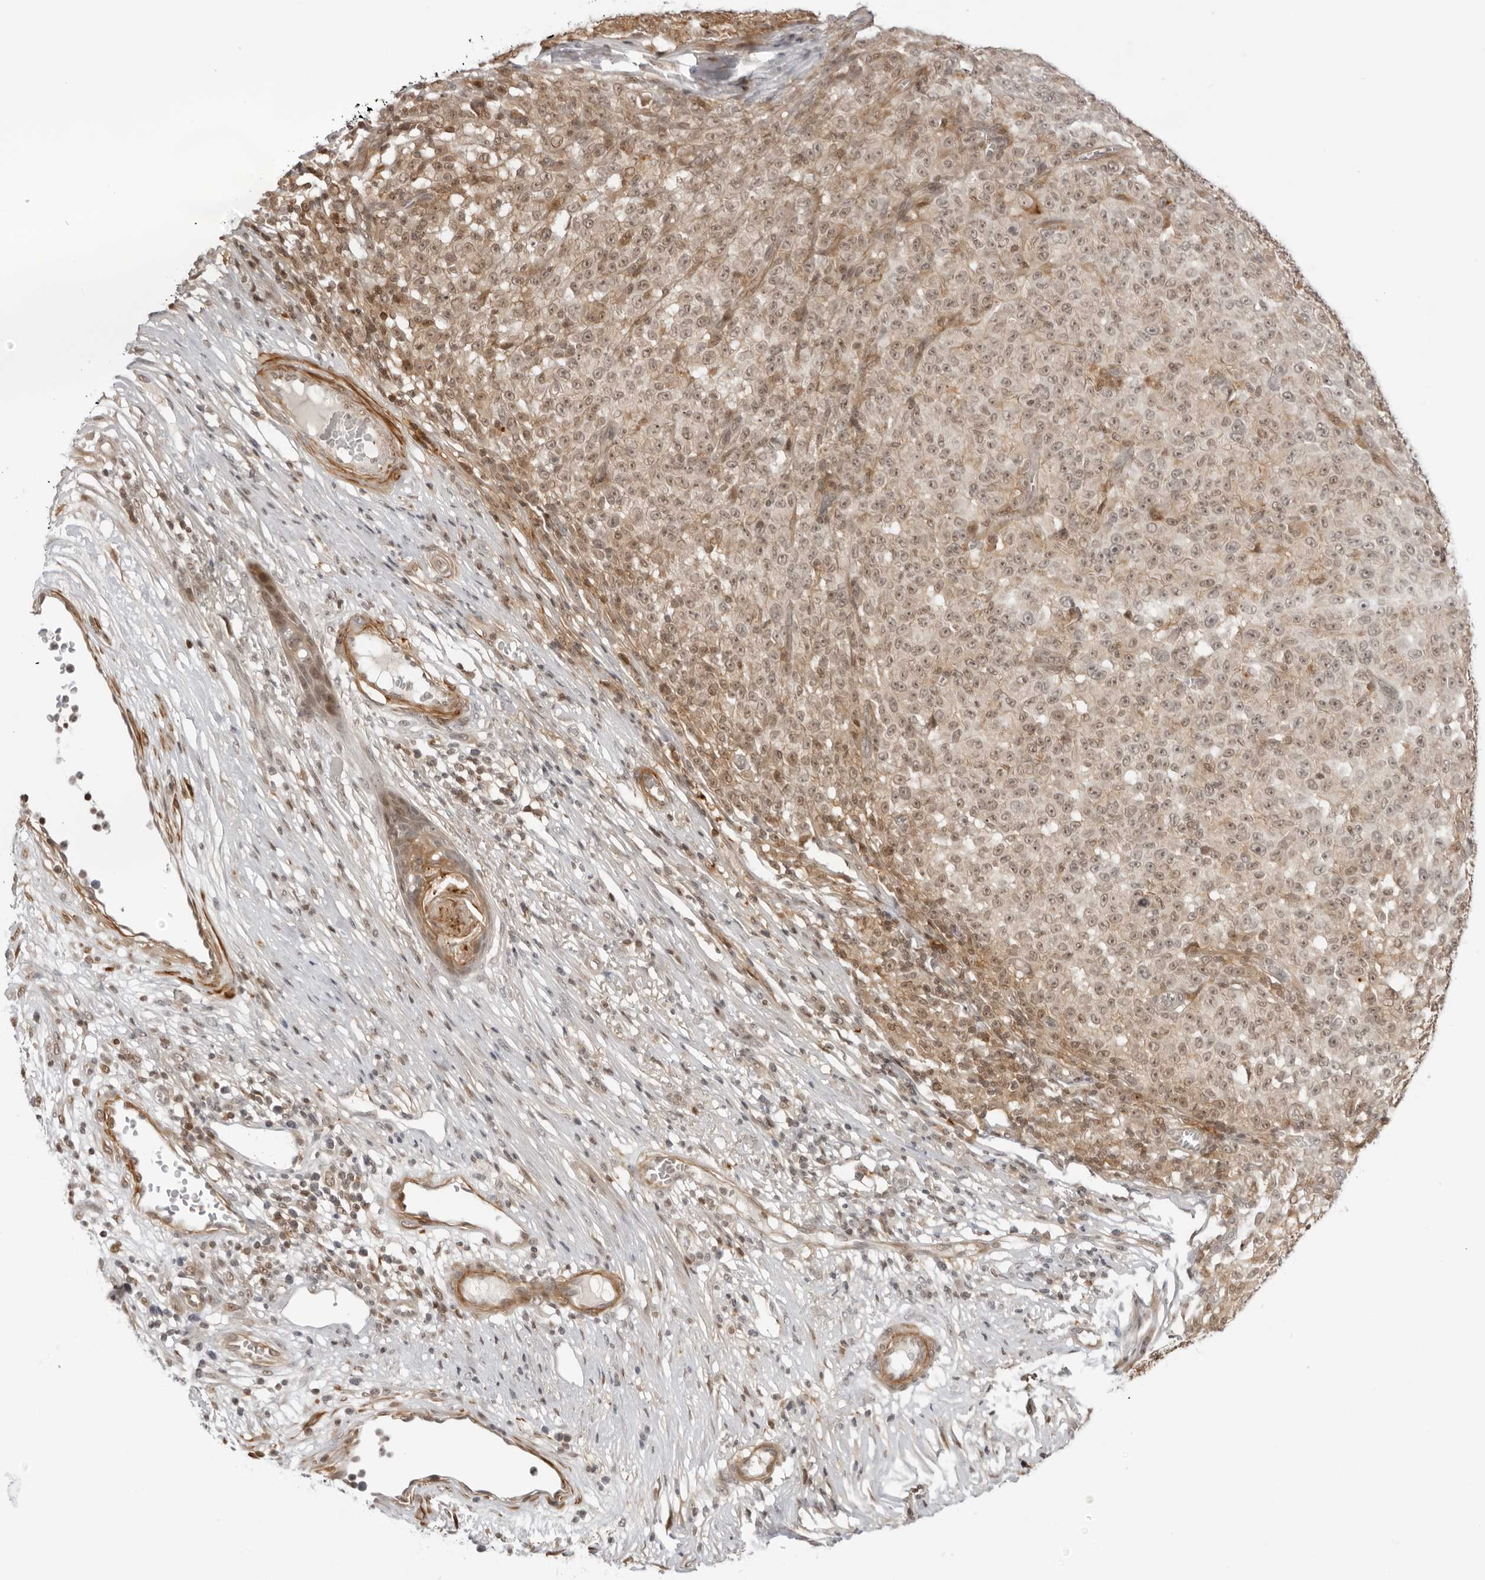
{"staining": {"intensity": "weak", "quantity": "25%-75%", "location": "cytoplasmic/membranous,nuclear"}, "tissue": "melanoma", "cell_type": "Tumor cells", "image_type": "cancer", "snomed": [{"axis": "morphology", "description": "Malignant melanoma, NOS"}, {"axis": "topography", "description": "Skin"}], "caption": "Brown immunohistochemical staining in human melanoma shows weak cytoplasmic/membranous and nuclear positivity in approximately 25%-75% of tumor cells.", "gene": "RNF146", "patient": {"sex": "female", "age": 82}}